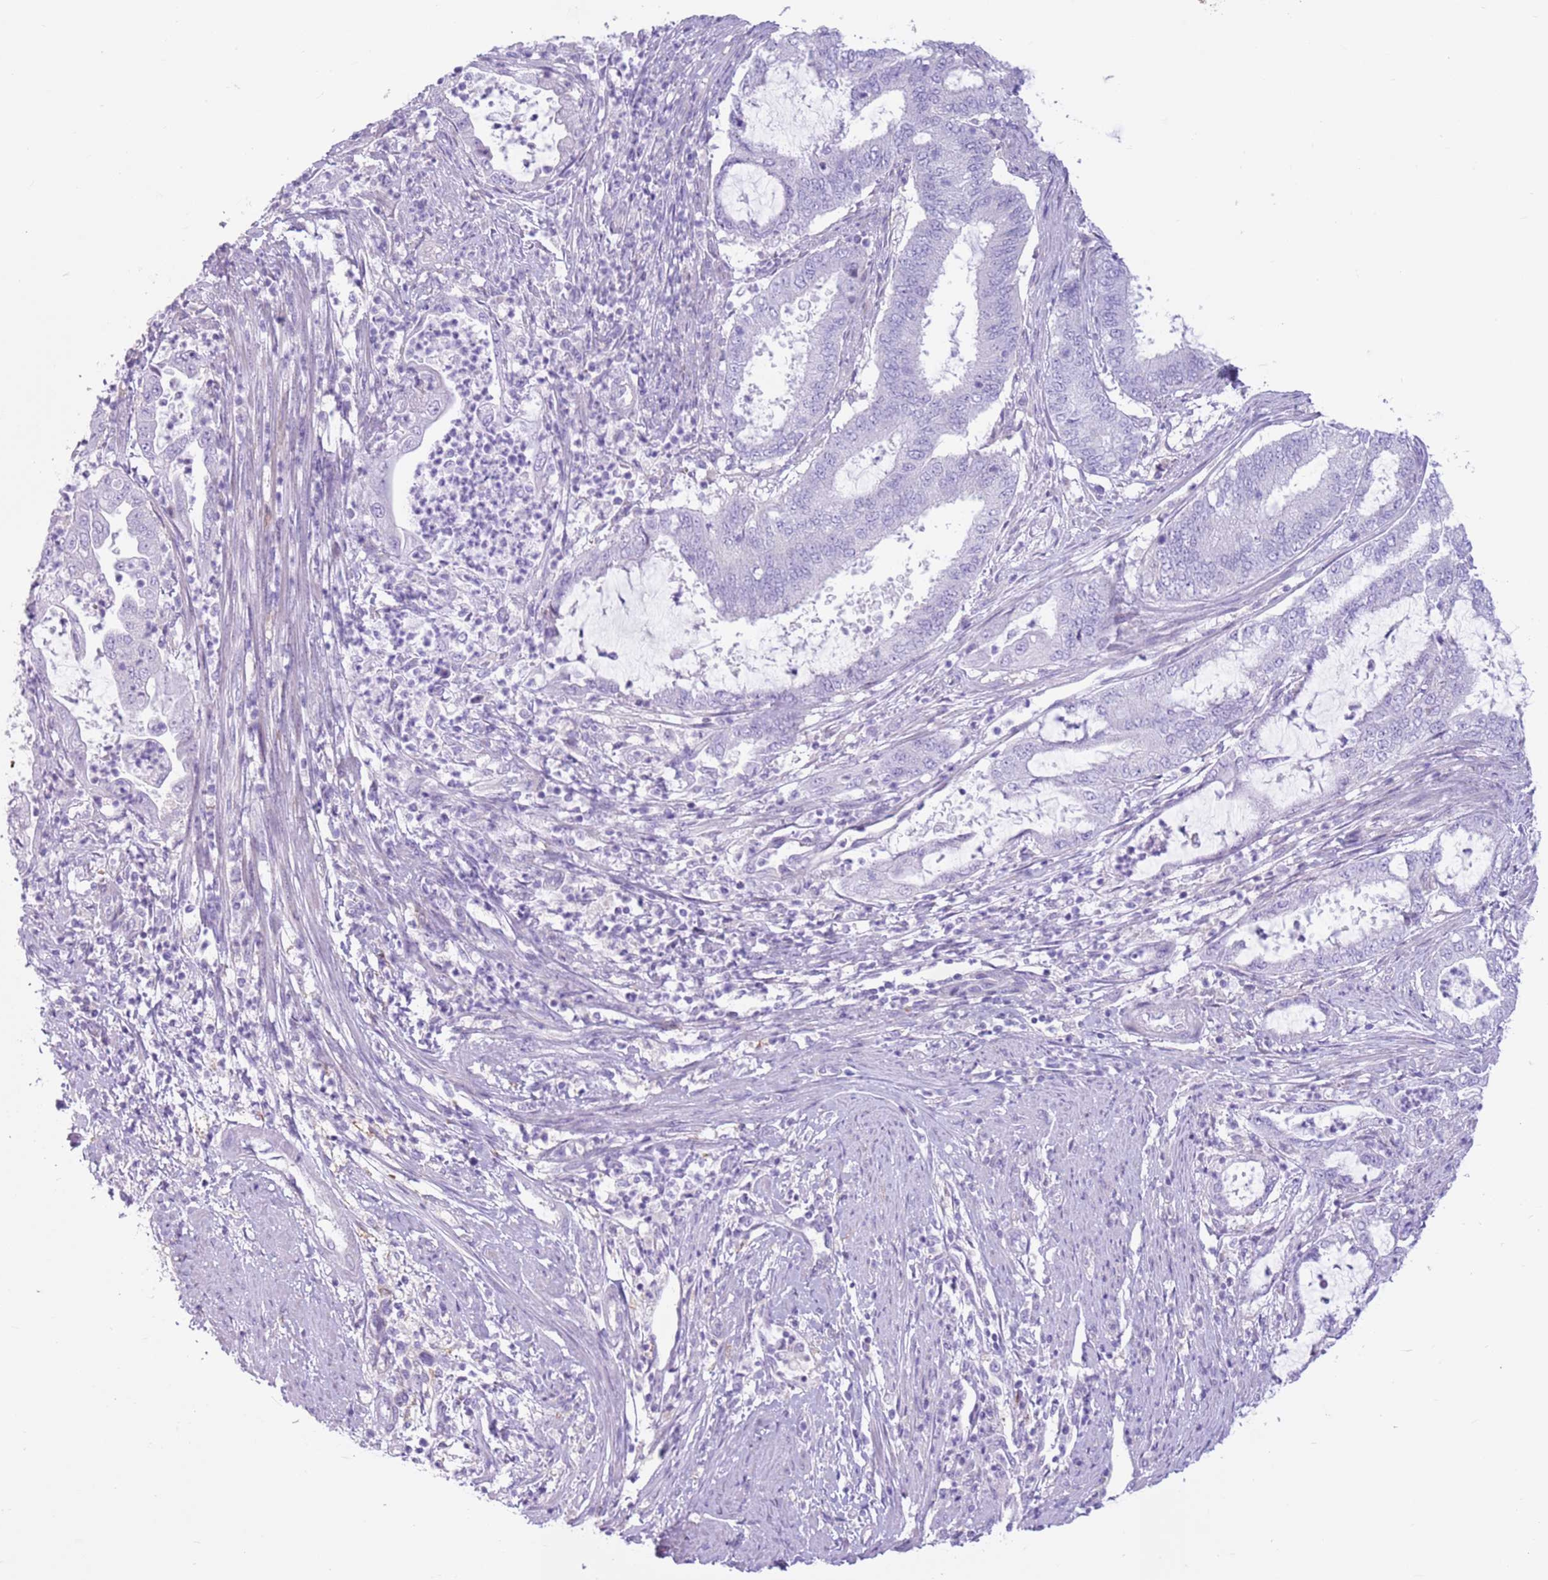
{"staining": {"intensity": "negative", "quantity": "none", "location": "none"}, "tissue": "endometrial cancer", "cell_type": "Tumor cells", "image_type": "cancer", "snomed": [{"axis": "morphology", "description": "Adenocarcinoma, NOS"}, {"axis": "topography", "description": "Endometrium"}], "caption": "The image displays no significant positivity in tumor cells of endometrial cancer (adenocarcinoma).", "gene": "SNX6", "patient": {"sex": "female", "age": 51}}